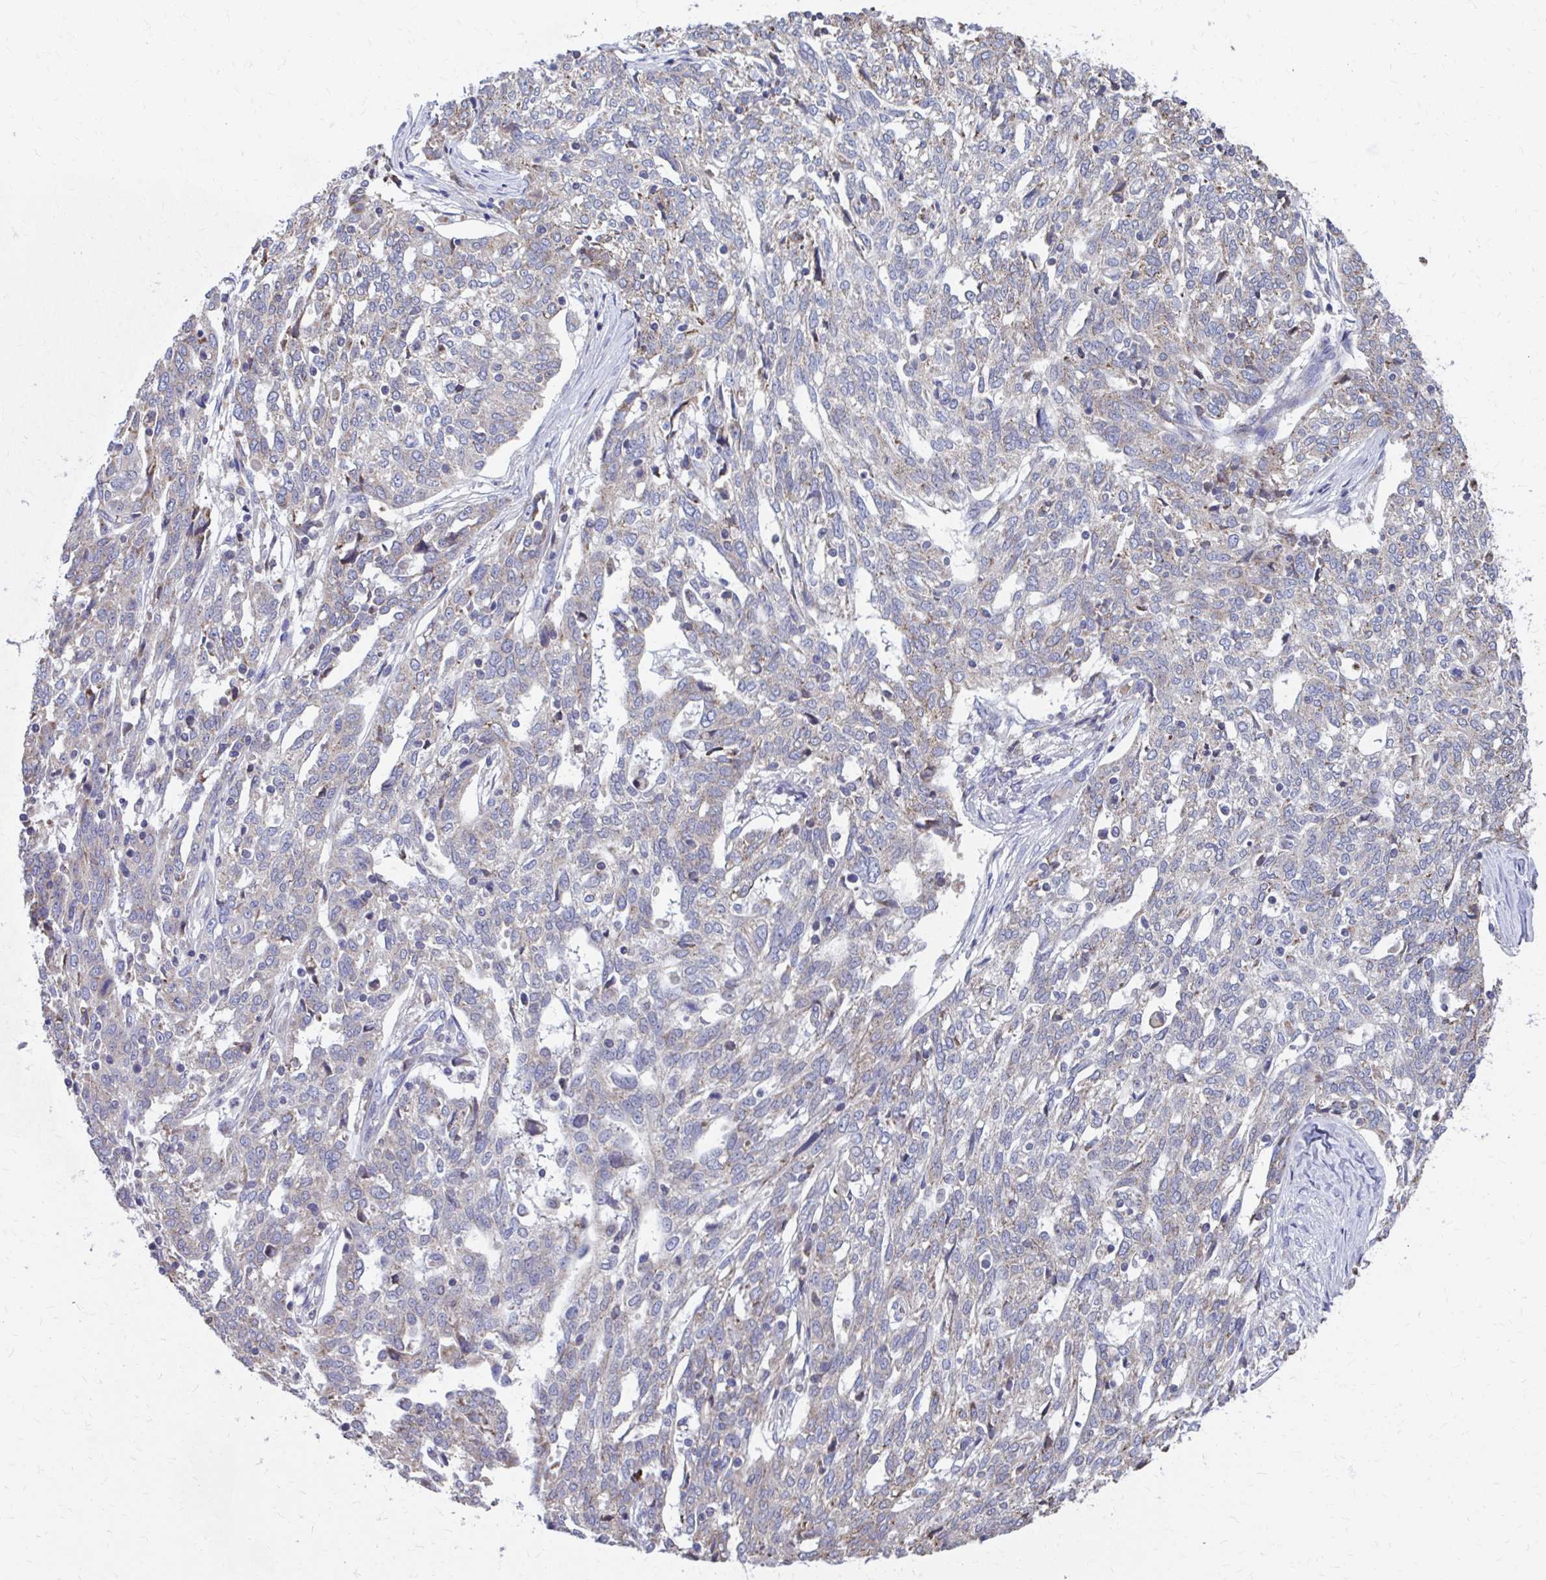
{"staining": {"intensity": "negative", "quantity": "none", "location": "none"}, "tissue": "ovarian cancer", "cell_type": "Tumor cells", "image_type": "cancer", "snomed": [{"axis": "morphology", "description": "Cystadenocarcinoma, serous, NOS"}, {"axis": "topography", "description": "Ovary"}], "caption": "The micrograph shows no staining of tumor cells in ovarian serous cystadenocarcinoma.", "gene": "FKBP2", "patient": {"sex": "female", "age": 67}}